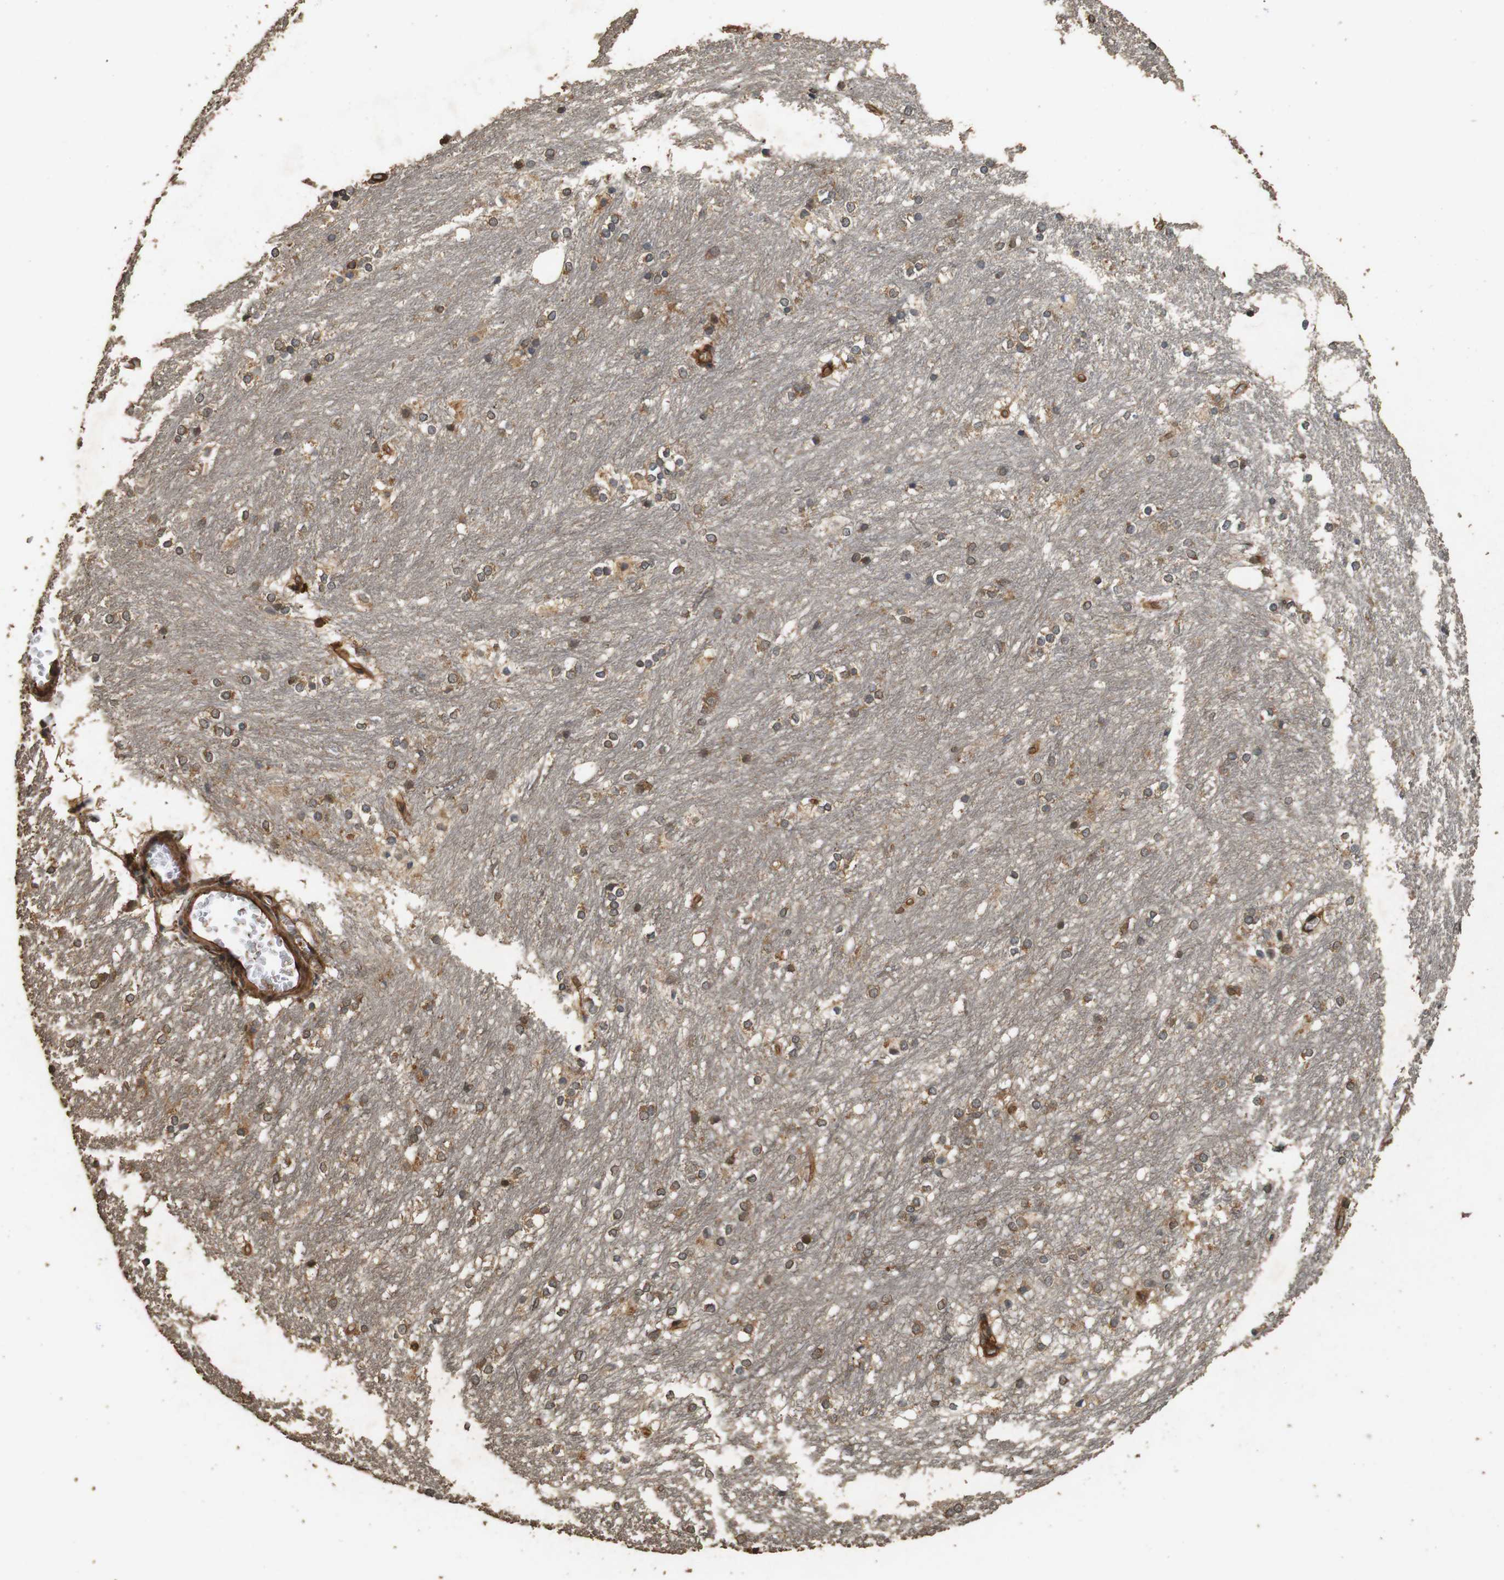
{"staining": {"intensity": "moderate", "quantity": "25%-75%", "location": "cytoplasmic/membranous,nuclear"}, "tissue": "caudate", "cell_type": "Glial cells", "image_type": "normal", "snomed": [{"axis": "morphology", "description": "Normal tissue, NOS"}, {"axis": "topography", "description": "Lateral ventricle wall"}], "caption": "IHC of normal caudate shows medium levels of moderate cytoplasmic/membranous,nuclear positivity in approximately 25%-75% of glial cells.", "gene": "CNPY4", "patient": {"sex": "female", "age": 19}}